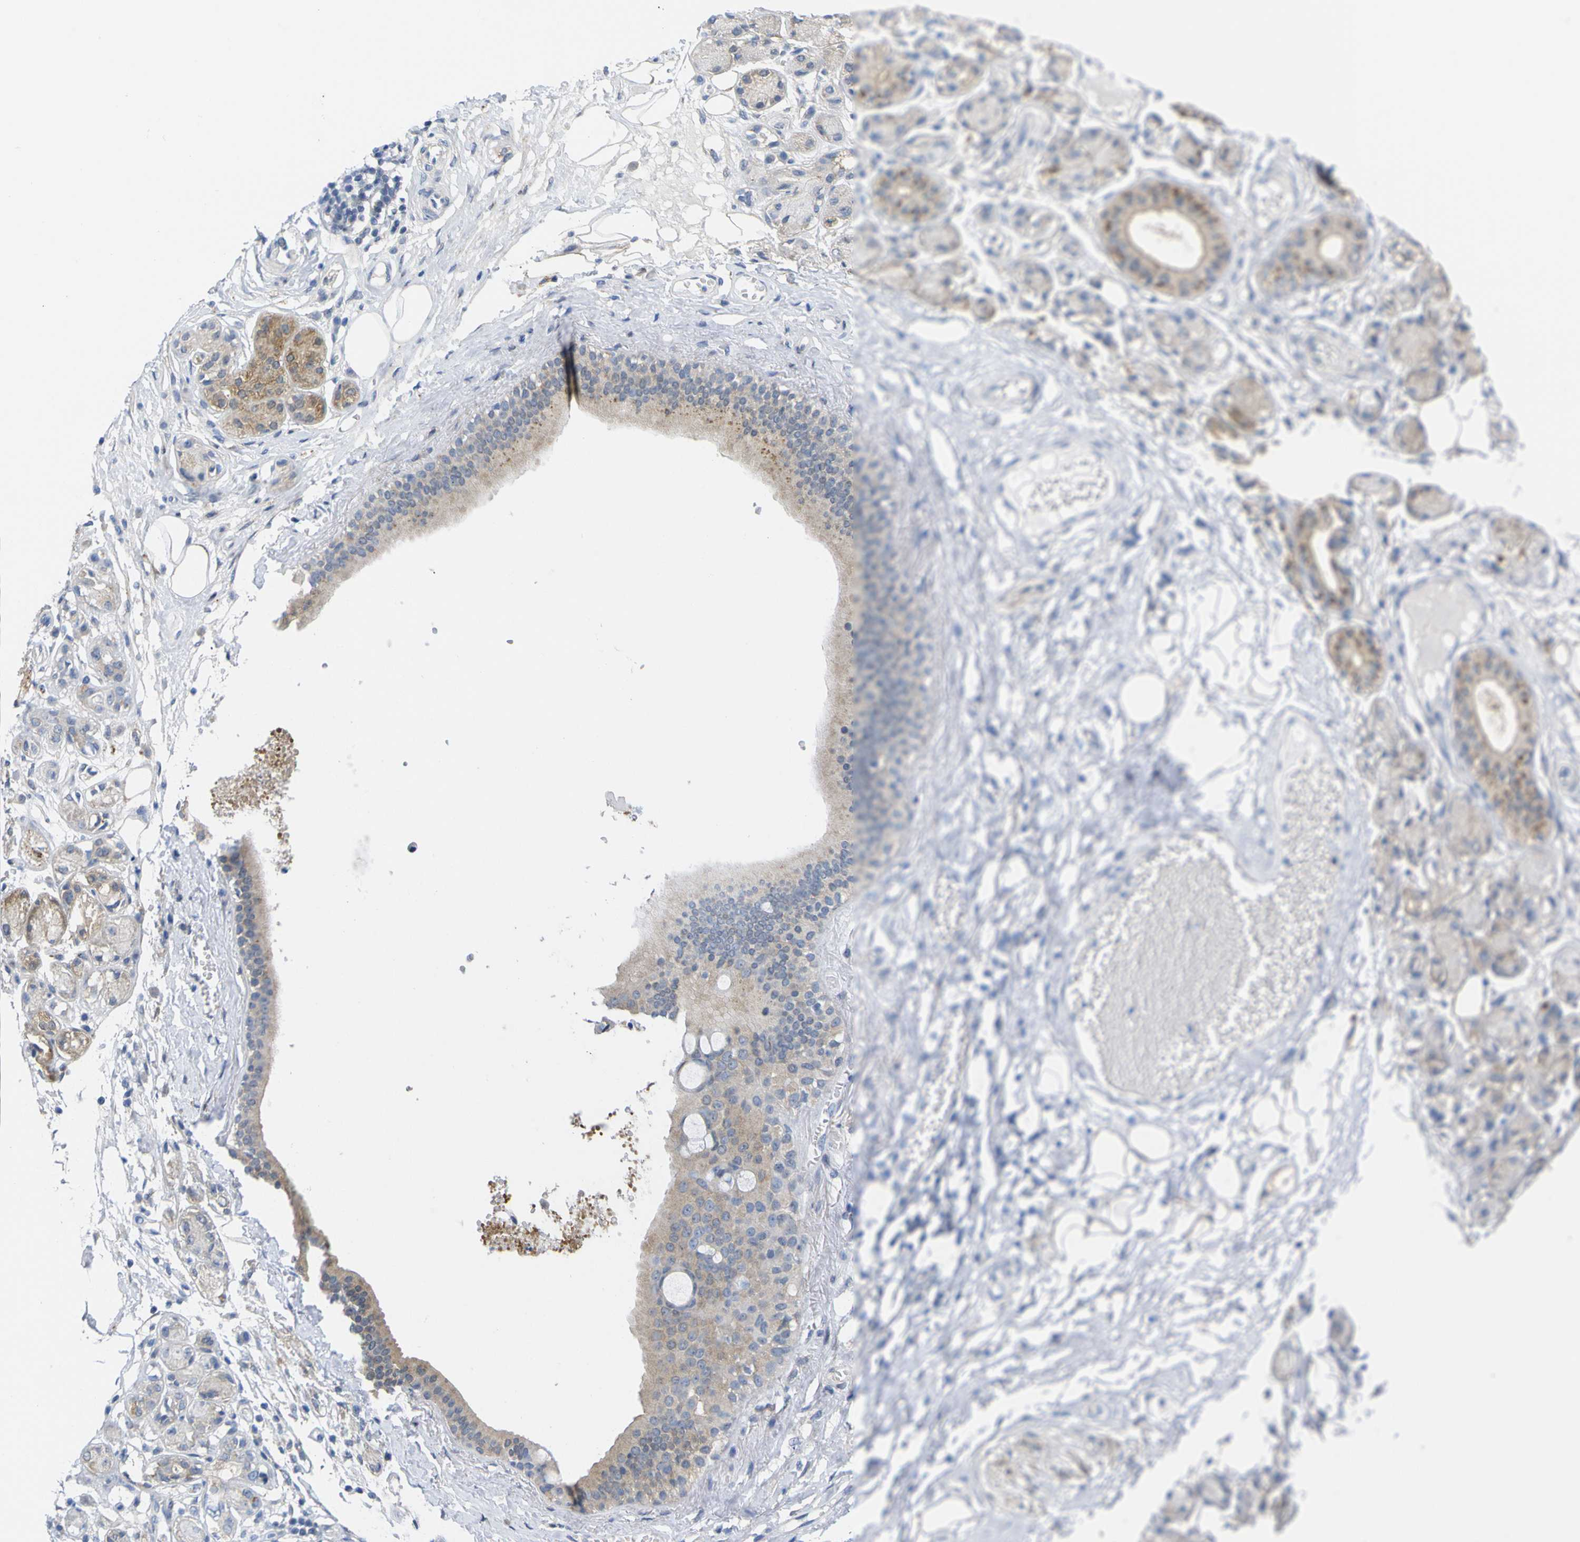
{"staining": {"intensity": "weak", "quantity": "<25%", "location": "cytoplasmic/membranous"}, "tissue": "adipose tissue", "cell_type": "Adipocytes", "image_type": "normal", "snomed": [{"axis": "morphology", "description": "Normal tissue, NOS"}, {"axis": "morphology", "description": "Inflammation, NOS"}, {"axis": "topography", "description": "Salivary gland"}, {"axis": "topography", "description": "Peripheral nerve tissue"}], "caption": "IHC image of normal adipose tissue stained for a protein (brown), which displays no staining in adipocytes. (Stains: DAB immunohistochemistry with hematoxylin counter stain, Microscopy: brightfield microscopy at high magnification).", "gene": "PEBP1", "patient": {"sex": "female", "age": 75}}